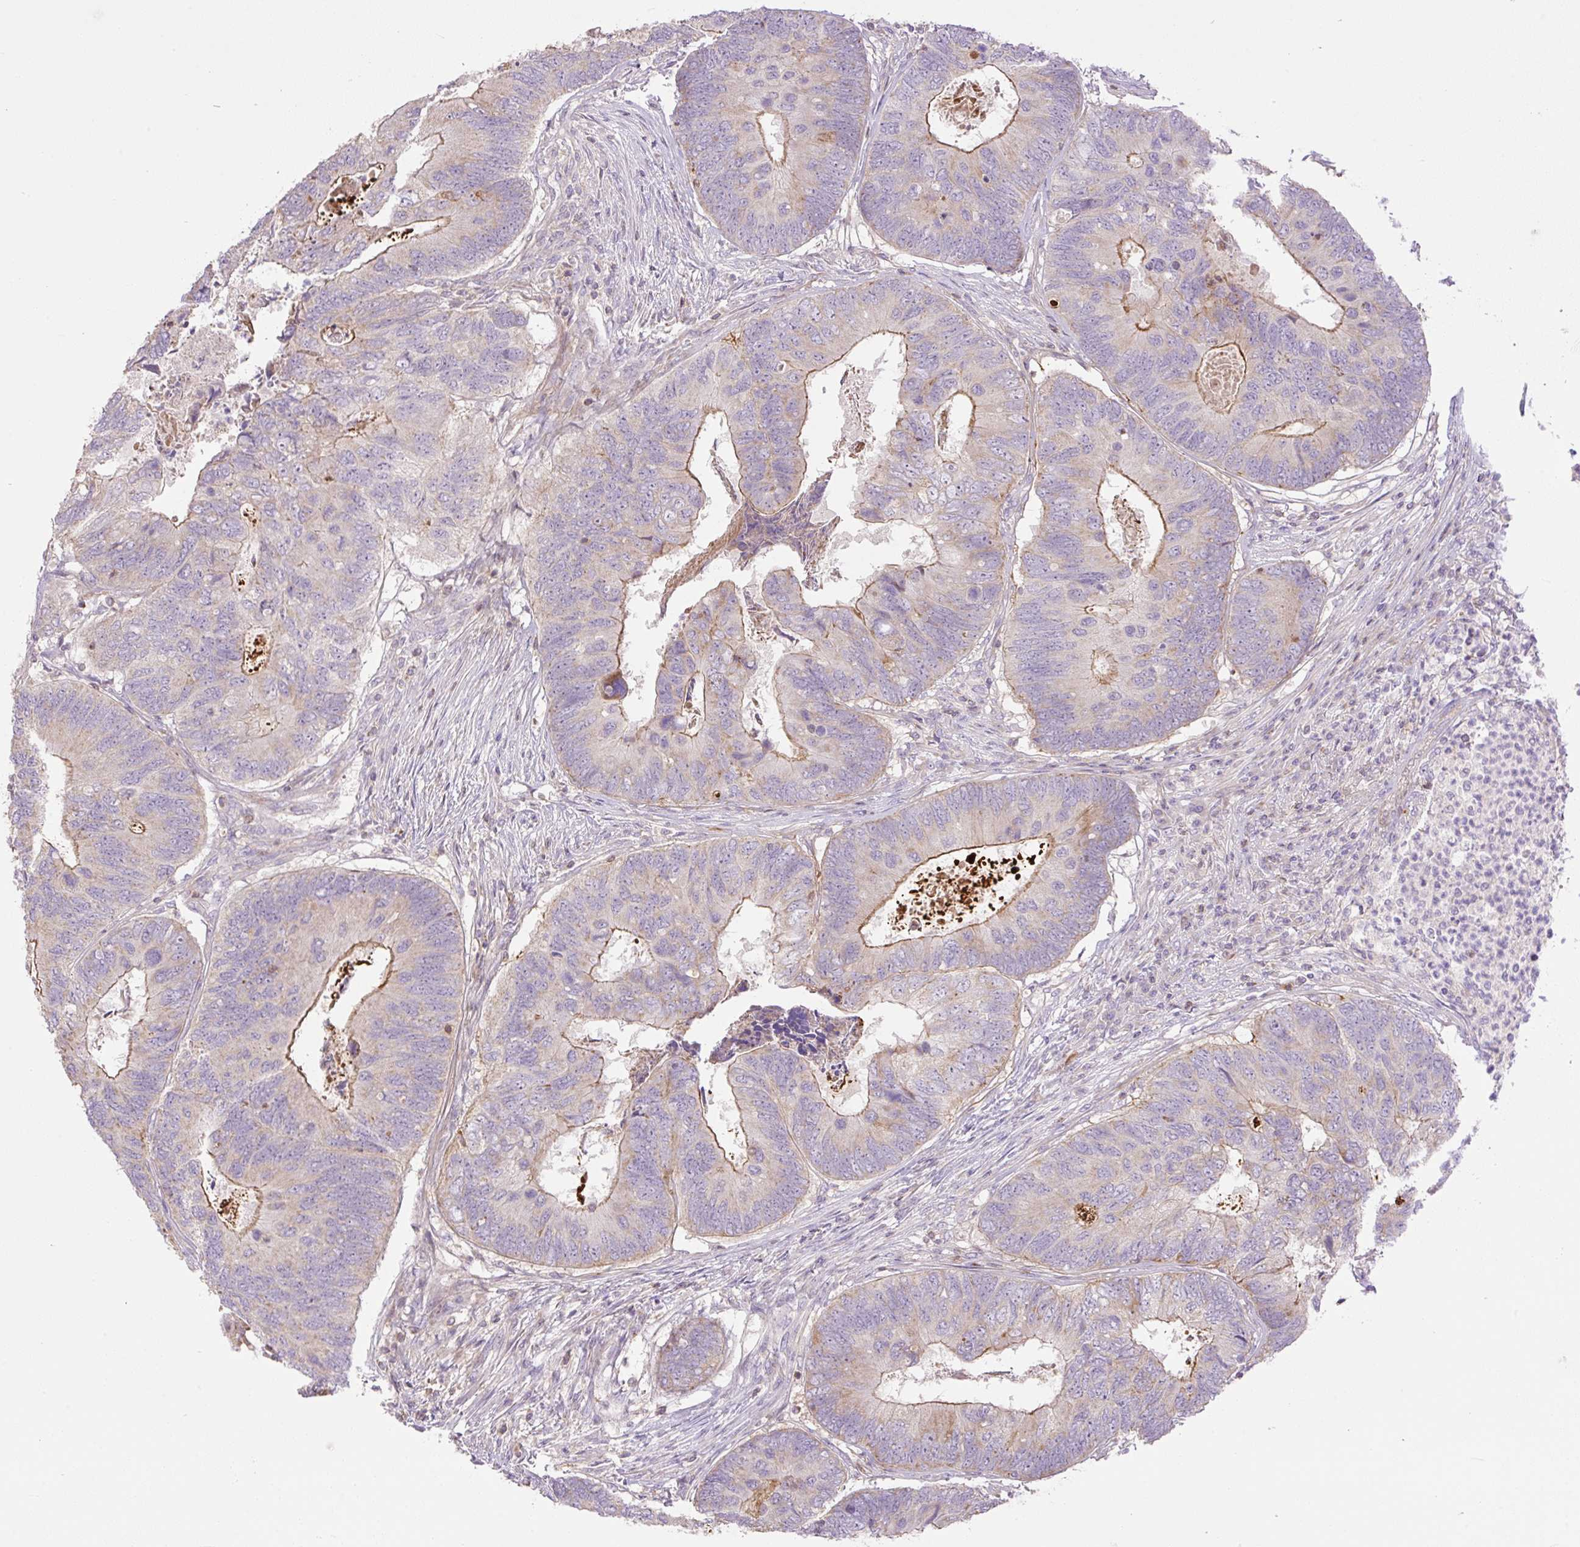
{"staining": {"intensity": "moderate", "quantity": "<25%", "location": "cytoplasmic/membranous"}, "tissue": "colorectal cancer", "cell_type": "Tumor cells", "image_type": "cancer", "snomed": [{"axis": "morphology", "description": "Adenocarcinoma, NOS"}, {"axis": "topography", "description": "Colon"}], "caption": "High-power microscopy captured an IHC micrograph of adenocarcinoma (colorectal), revealing moderate cytoplasmic/membranous positivity in about <25% of tumor cells. The staining was performed using DAB to visualize the protein expression in brown, while the nuclei were stained in blue with hematoxylin (Magnification: 20x).", "gene": "VPS25", "patient": {"sex": "female", "age": 67}}